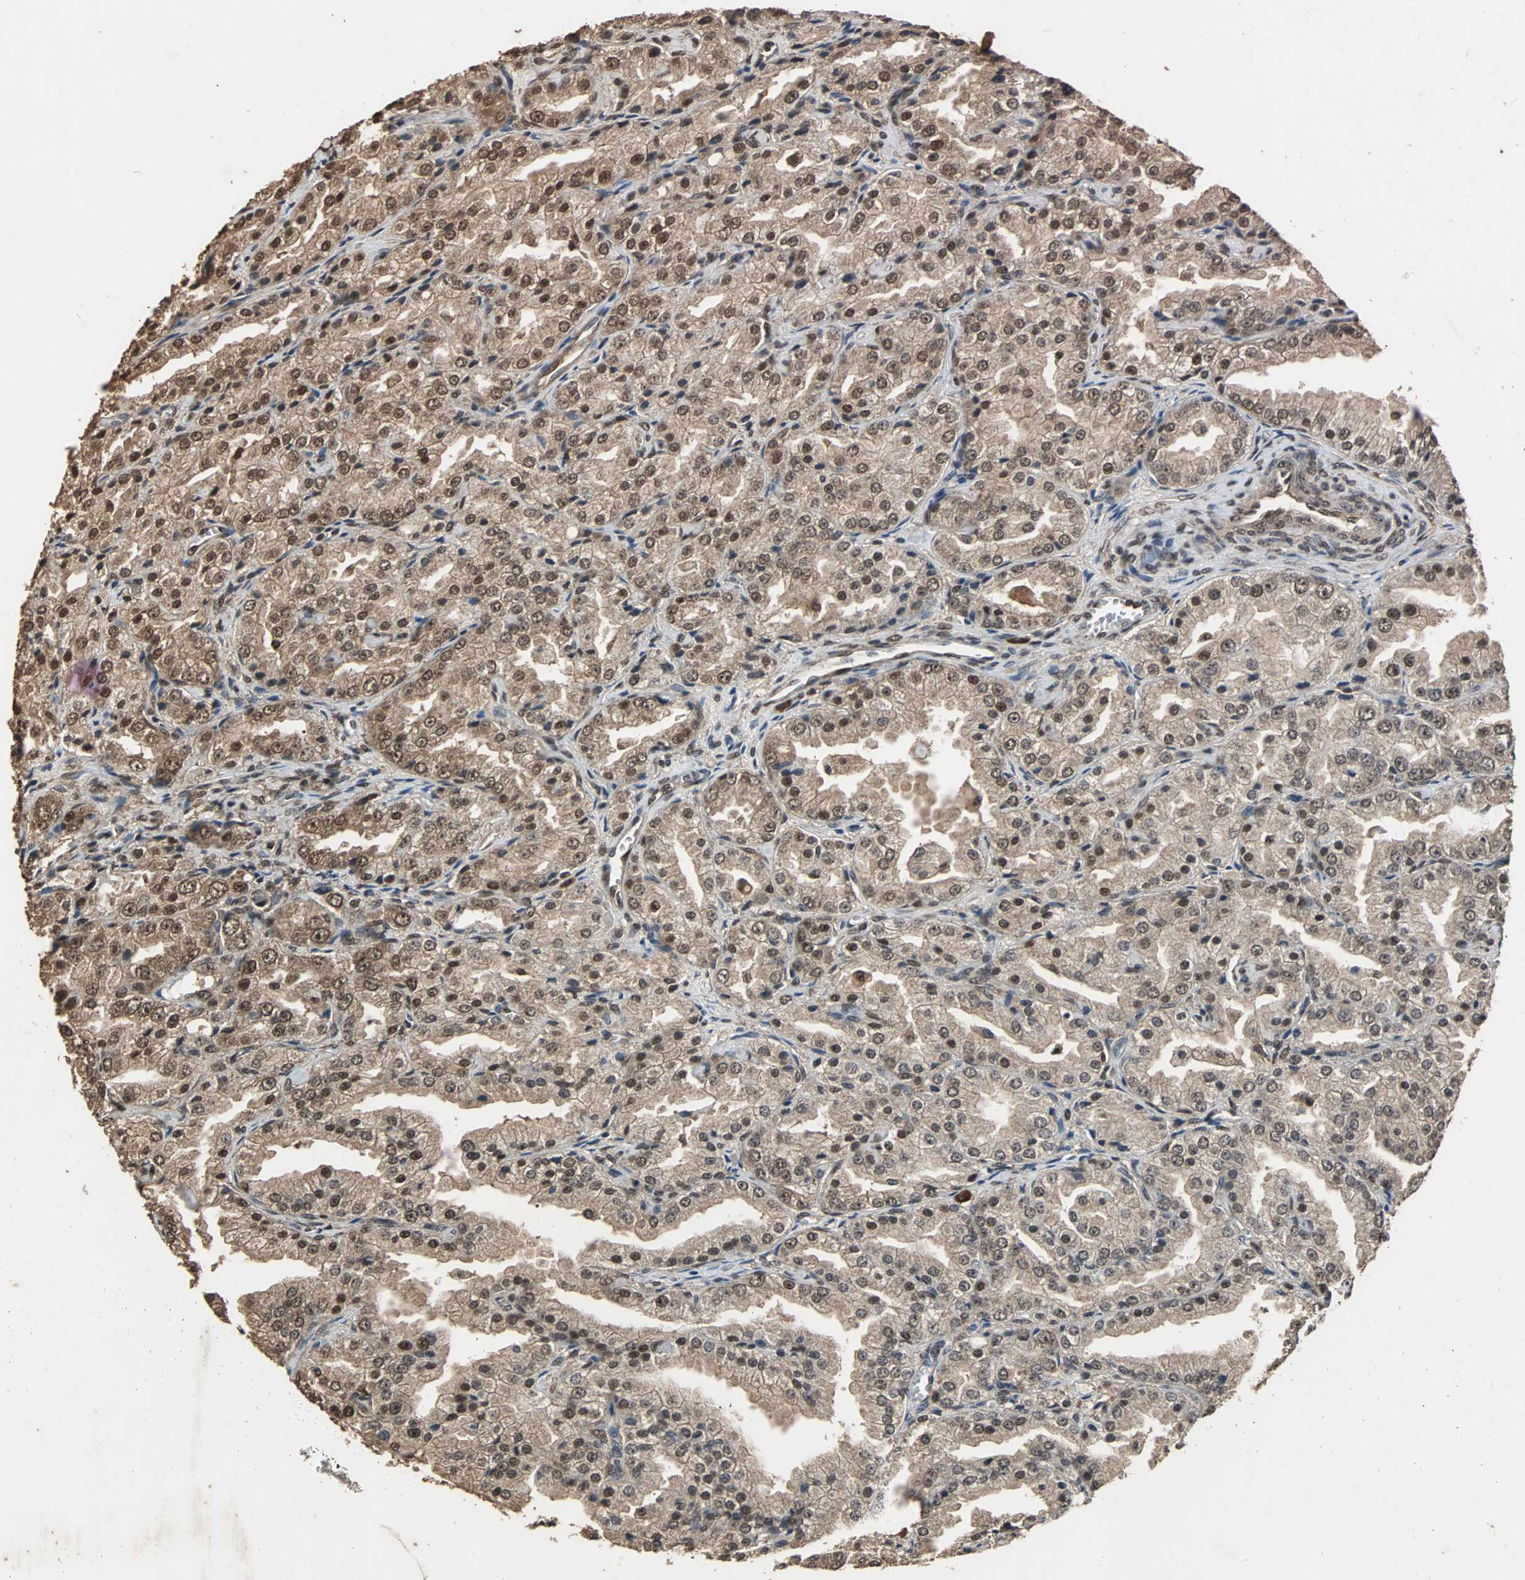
{"staining": {"intensity": "moderate", "quantity": ">75%", "location": "cytoplasmic/membranous,nuclear"}, "tissue": "prostate cancer", "cell_type": "Tumor cells", "image_type": "cancer", "snomed": [{"axis": "morphology", "description": "Adenocarcinoma, High grade"}, {"axis": "topography", "description": "Prostate"}], "caption": "An image of human prostate cancer (adenocarcinoma (high-grade)) stained for a protein demonstrates moderate cytoplasmic/membranous and nuclear brown staining in tumor cells.", "gene": "ZNF18", "patient": {"sex": "male", "age": 61}}